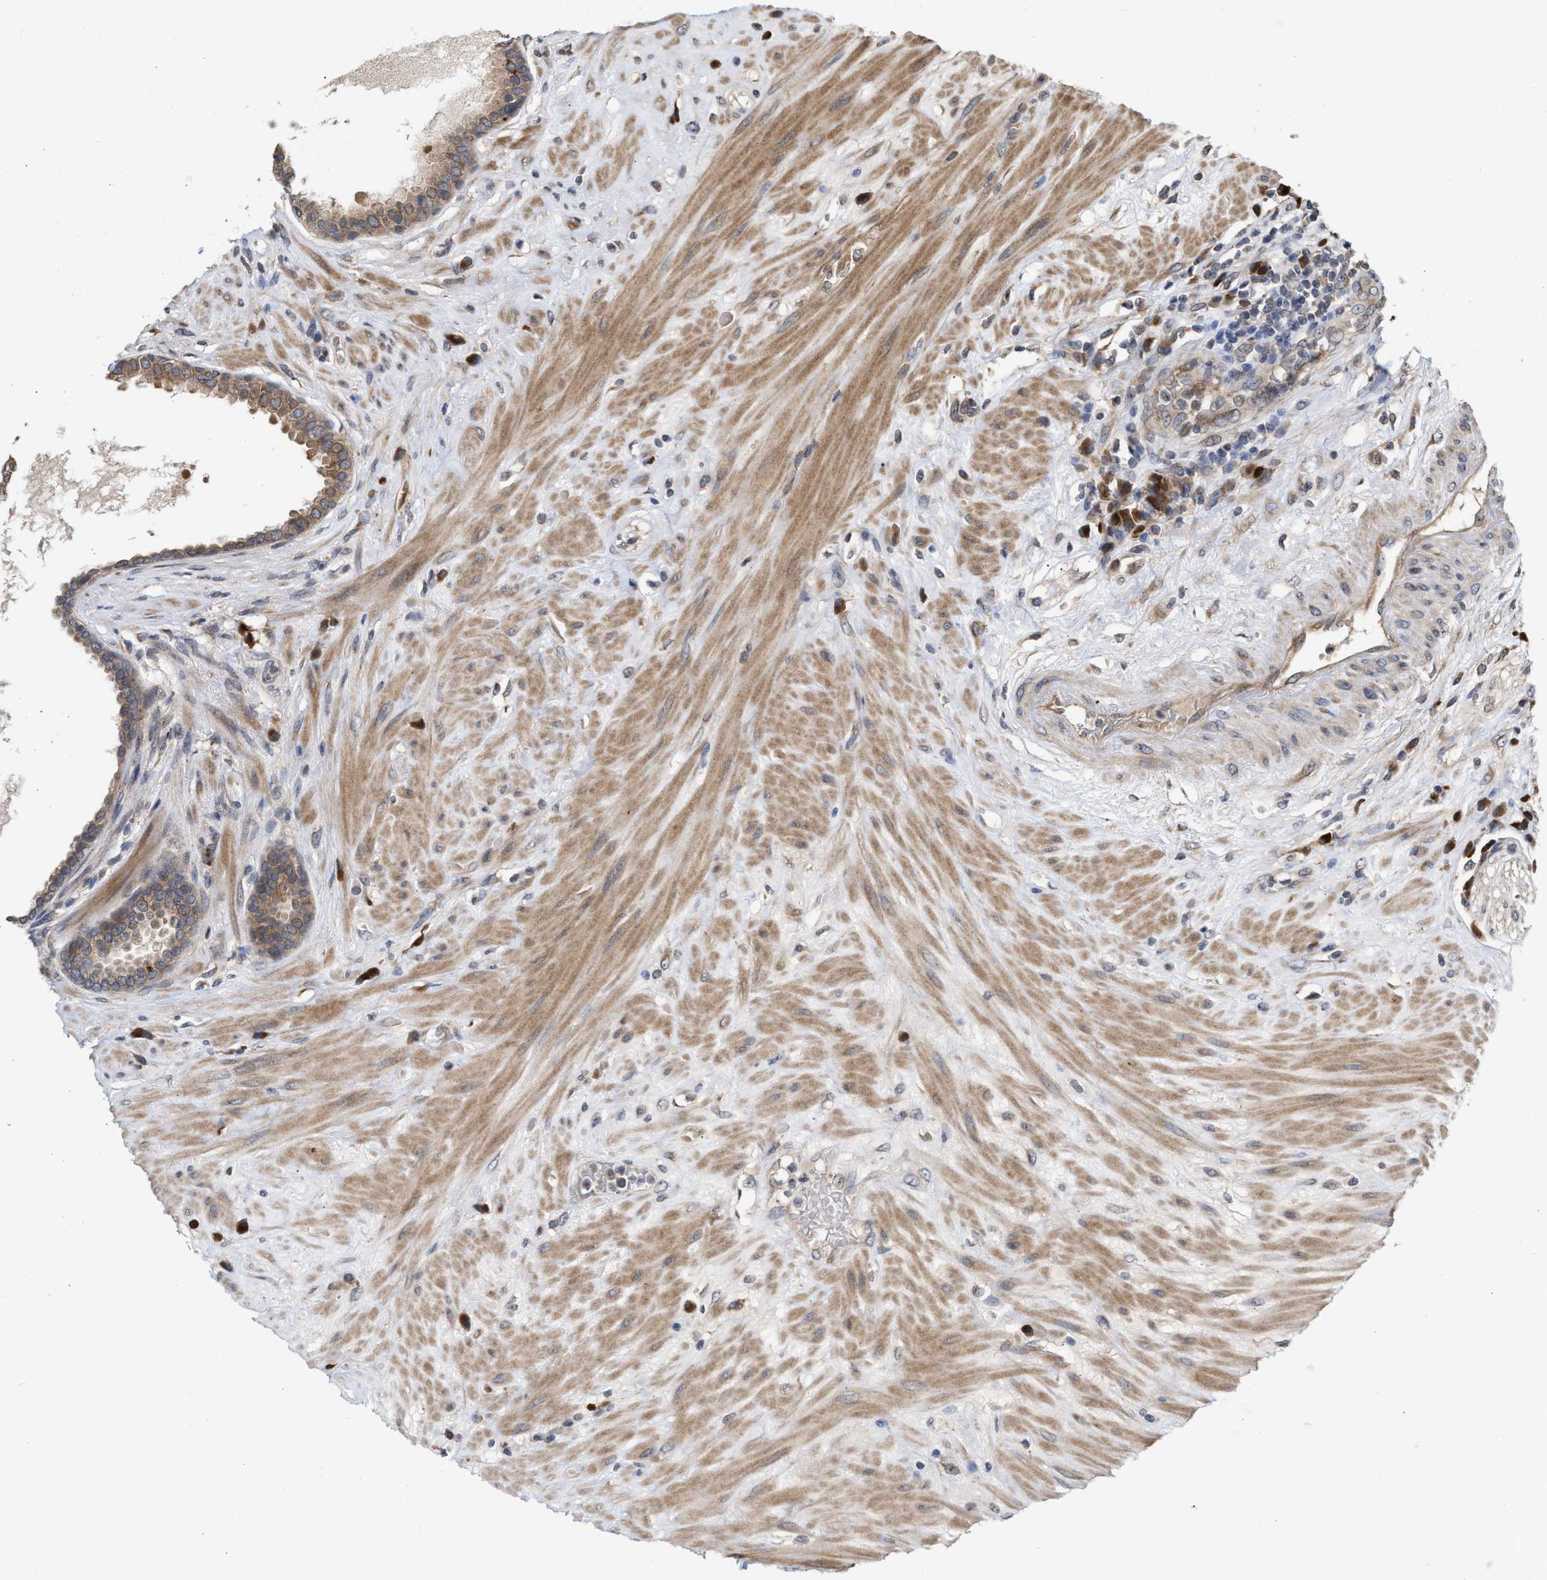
{"staining": {"intensity": "moderate", "quantity": "25%-75%", "location": "cytoplasmic/membranous"}, "tissue": "seminal vesicle", "cell_type": "Glandular cells", "image_type": "normal", "snomed": [{"axis": "morphology", "description": "Normal tissue, NOS"}, {"axis": "topography", "description": "Seminal veicle"}], "caption": "A high-resolution photomicrograph shows immunohistochemistry staining of normal seminal vesicle, which shows moderate cytoplasmic/membranous staining in approximately 25%-75% of glandular cells.", "gene": "SAR1A", "patient": {"sex": "male", "age": 61}}